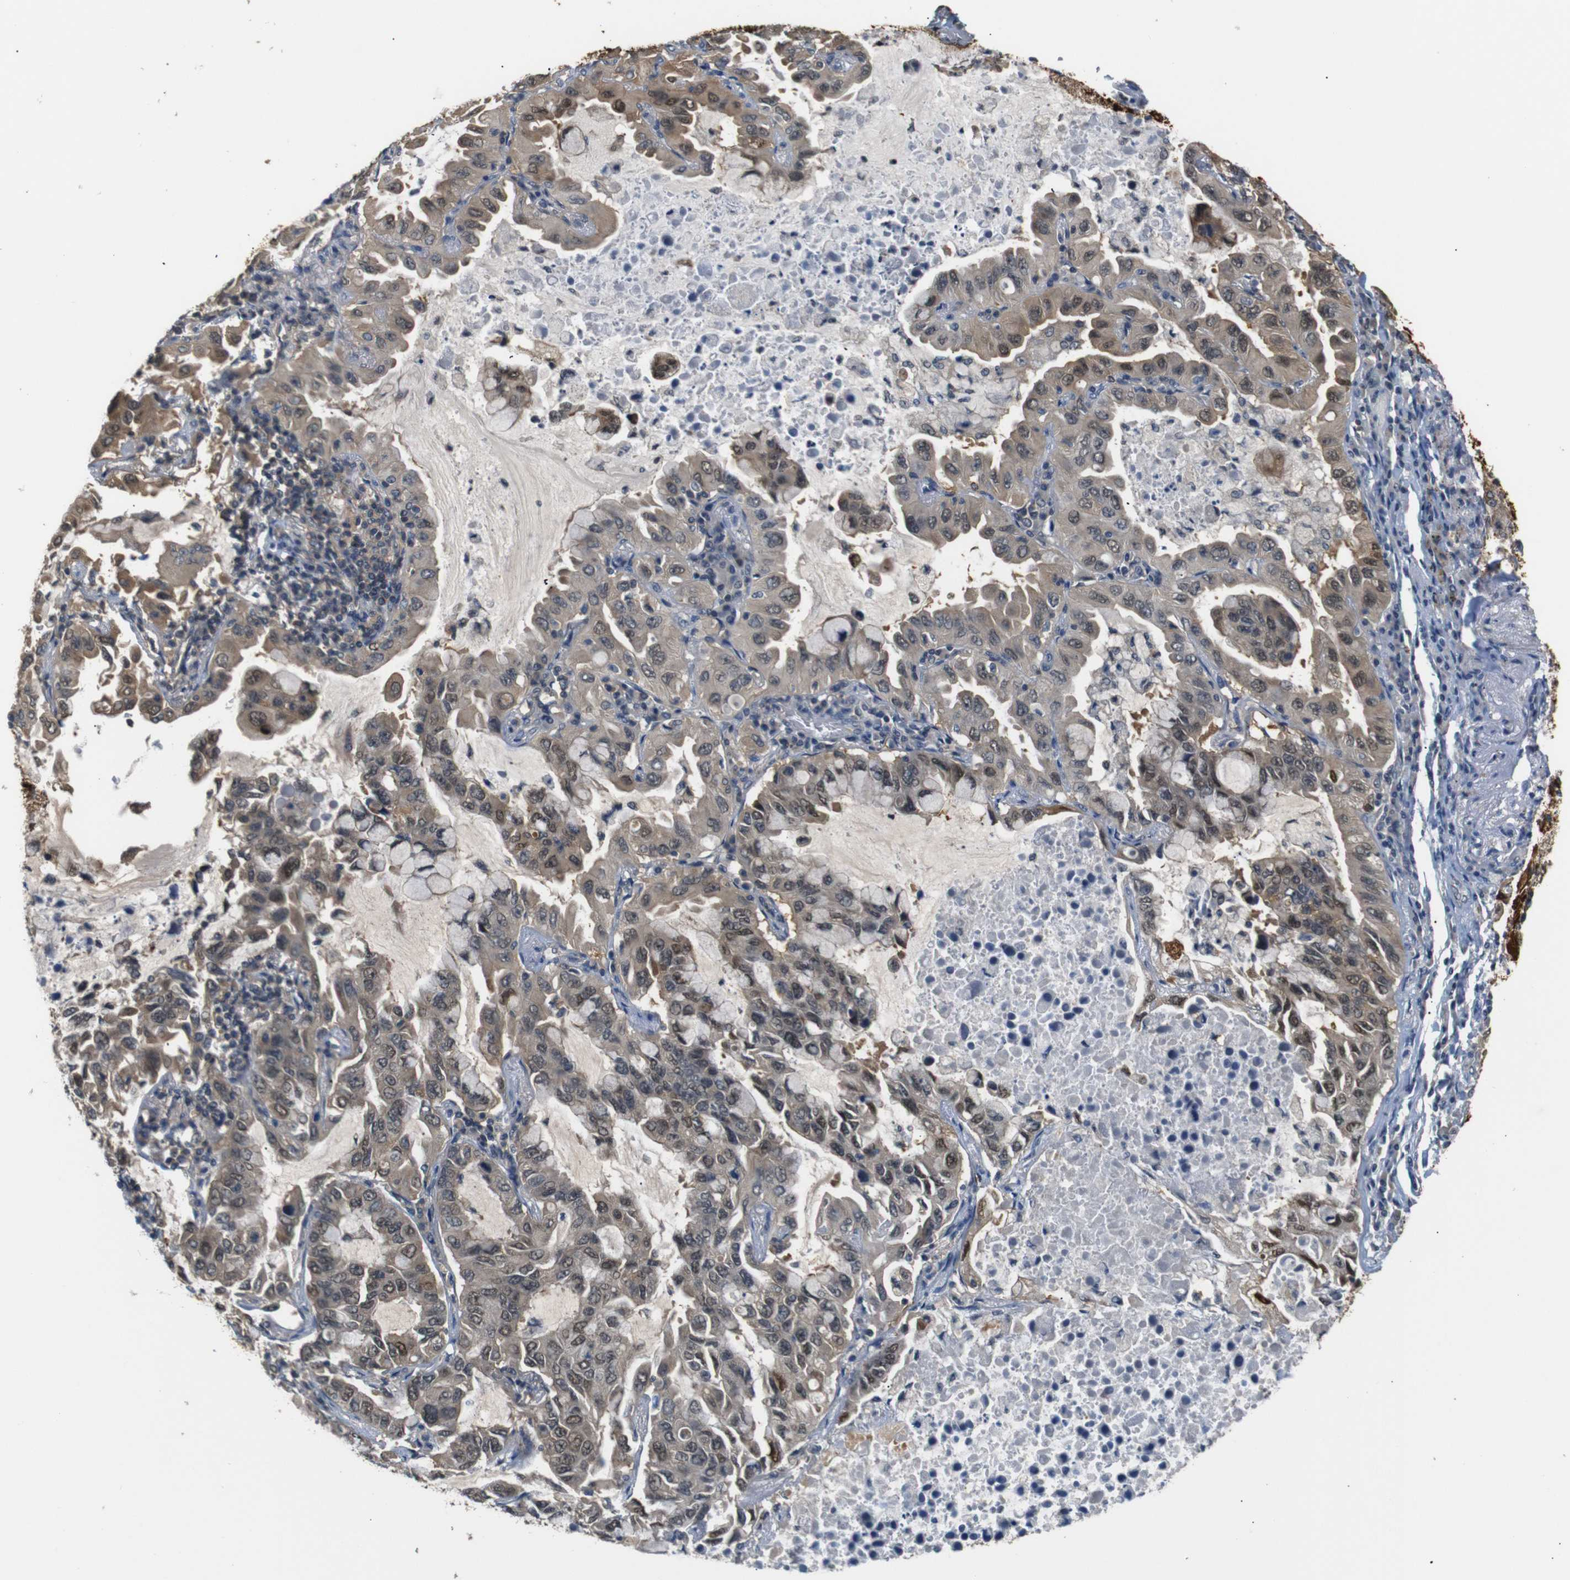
{"staining": {"intensity": "weak", "quantity": ">75%", "location": "cytoplasmic/membranous"}, "tissue": "lung cancer", "cell_type": "Tumor cells", "image_type": "cancer", "snomed": [{"axis": "morphology", "description": "Adenocarcinoma, NOS"}, {"axis": "topography", "description": "Lung"}], "caption": "Brown immunohistochemical staining in human lung cancer demonstrates weak cytoplasmic/membranous positivity in approximately >75% of tumor cells.", "gene": "SFN", "patient": {"sex": "male", "age": 64}}